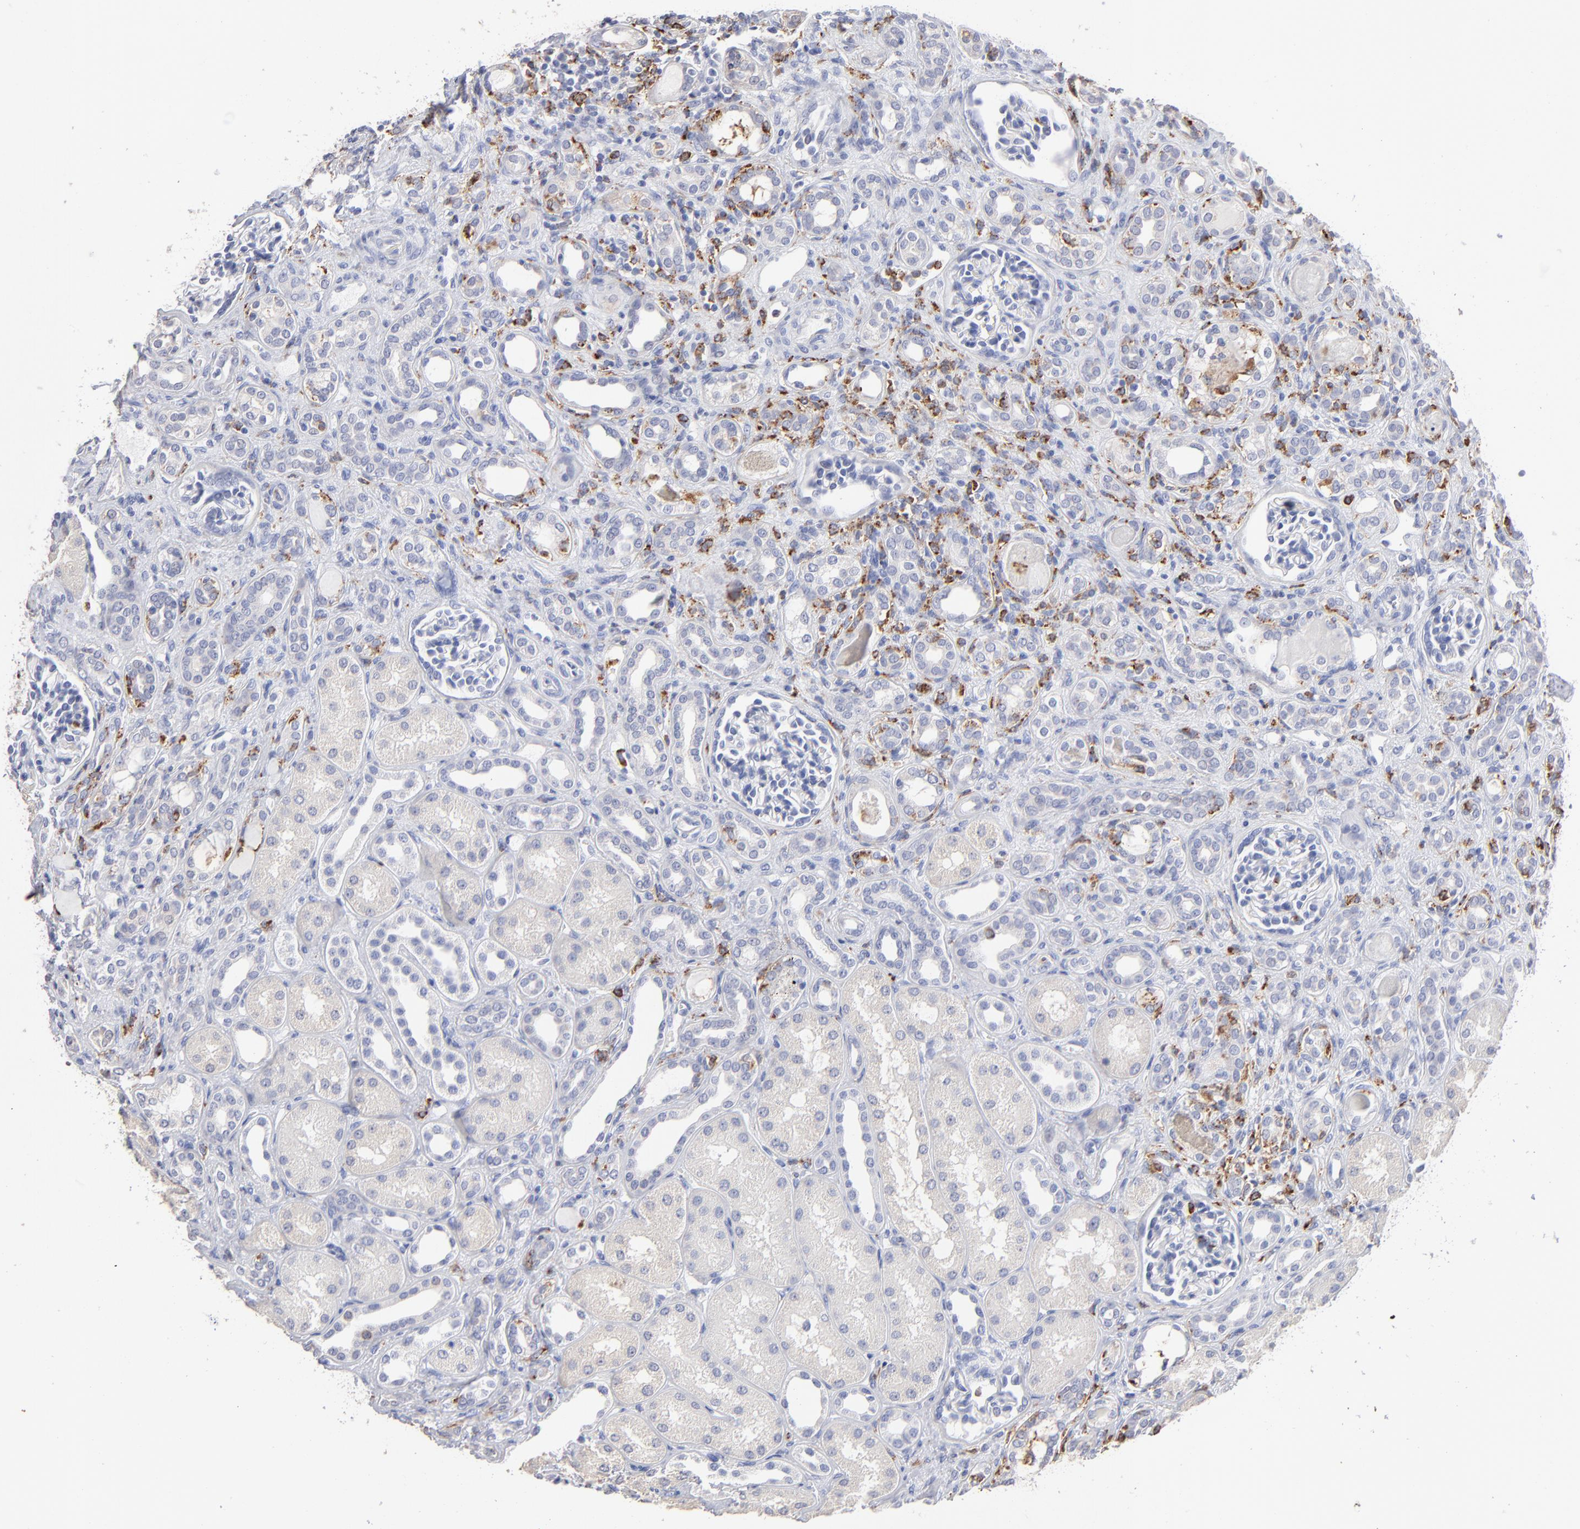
{"staining": {"intensity": "negative", "quantity": "none", "location": "none"}, "tissue": "kidney", "cell_type": "Cells in glomeruli", "image_type": "normal", "snomed": [{"axis": "morphology", "description": "Normal tissue, NOS"}, {"axis": "topography", "description": "Kidney"}], "caption": "Protein analysis of benign kidney demonstrates no significant expression in cells in glomeruli.", "gene": "CD180", "patient": {"sex": "male", "age": 7}}